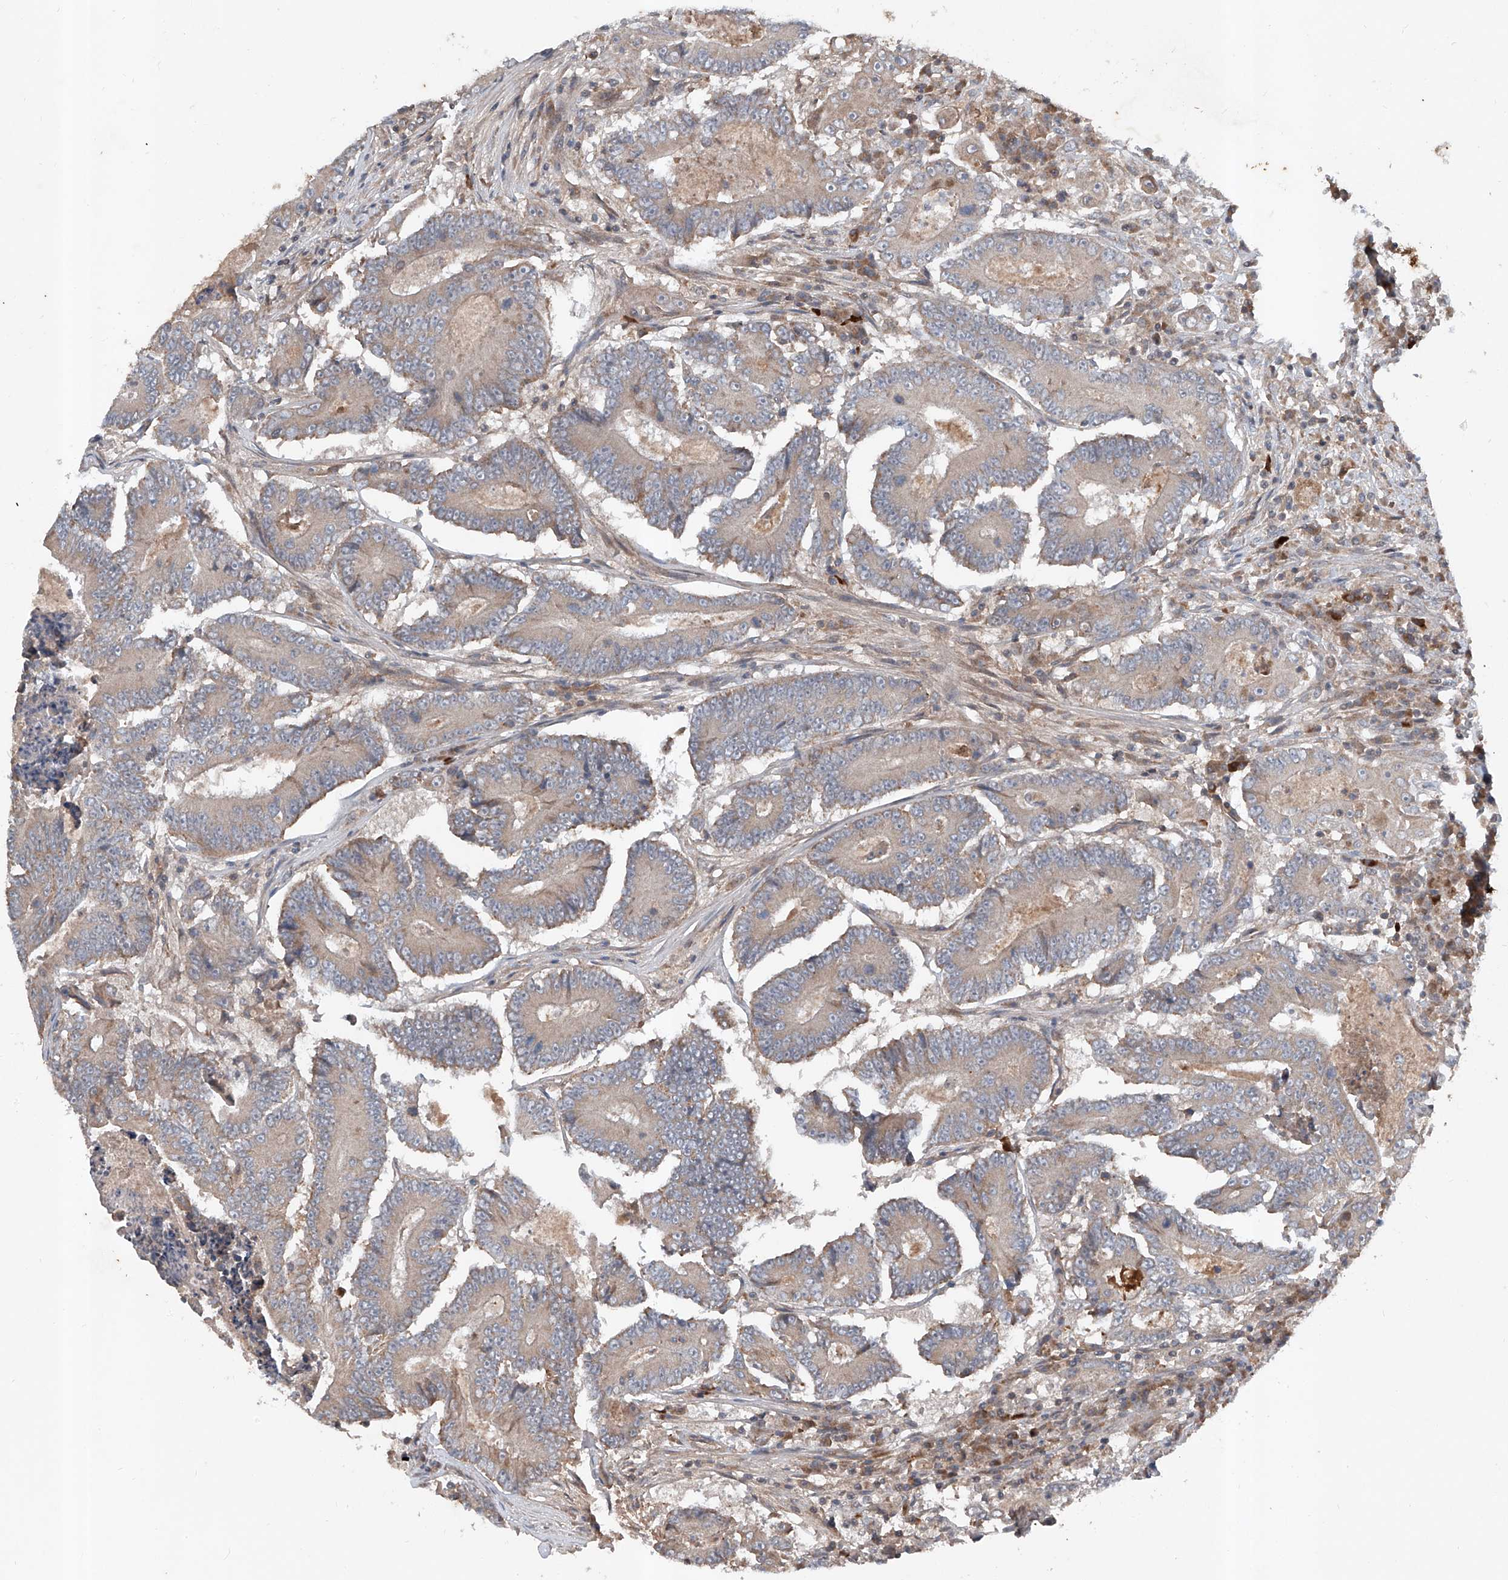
{"staining": {"intensity": "weak", "quantity": ">75%", "location": "cytoplasmic/membranous"}, "tissue": "colorectal cancer", "cell_type": "Tumor cells", "image_type": "cancer", "snomed": [{"axis": "morphology", "description": "Adenocarcinoma, NOS"}, {"axis": "topography", "description": "Colon"}], "caption": "Immunohistochemical staining of human colorectal adenocarcinoma displays low levels of weak cytoplasmic/membranous expression in about >75% of tumor cells.", "gene": "ADAM23", "patient": {"sex": "male", "age": 83}}